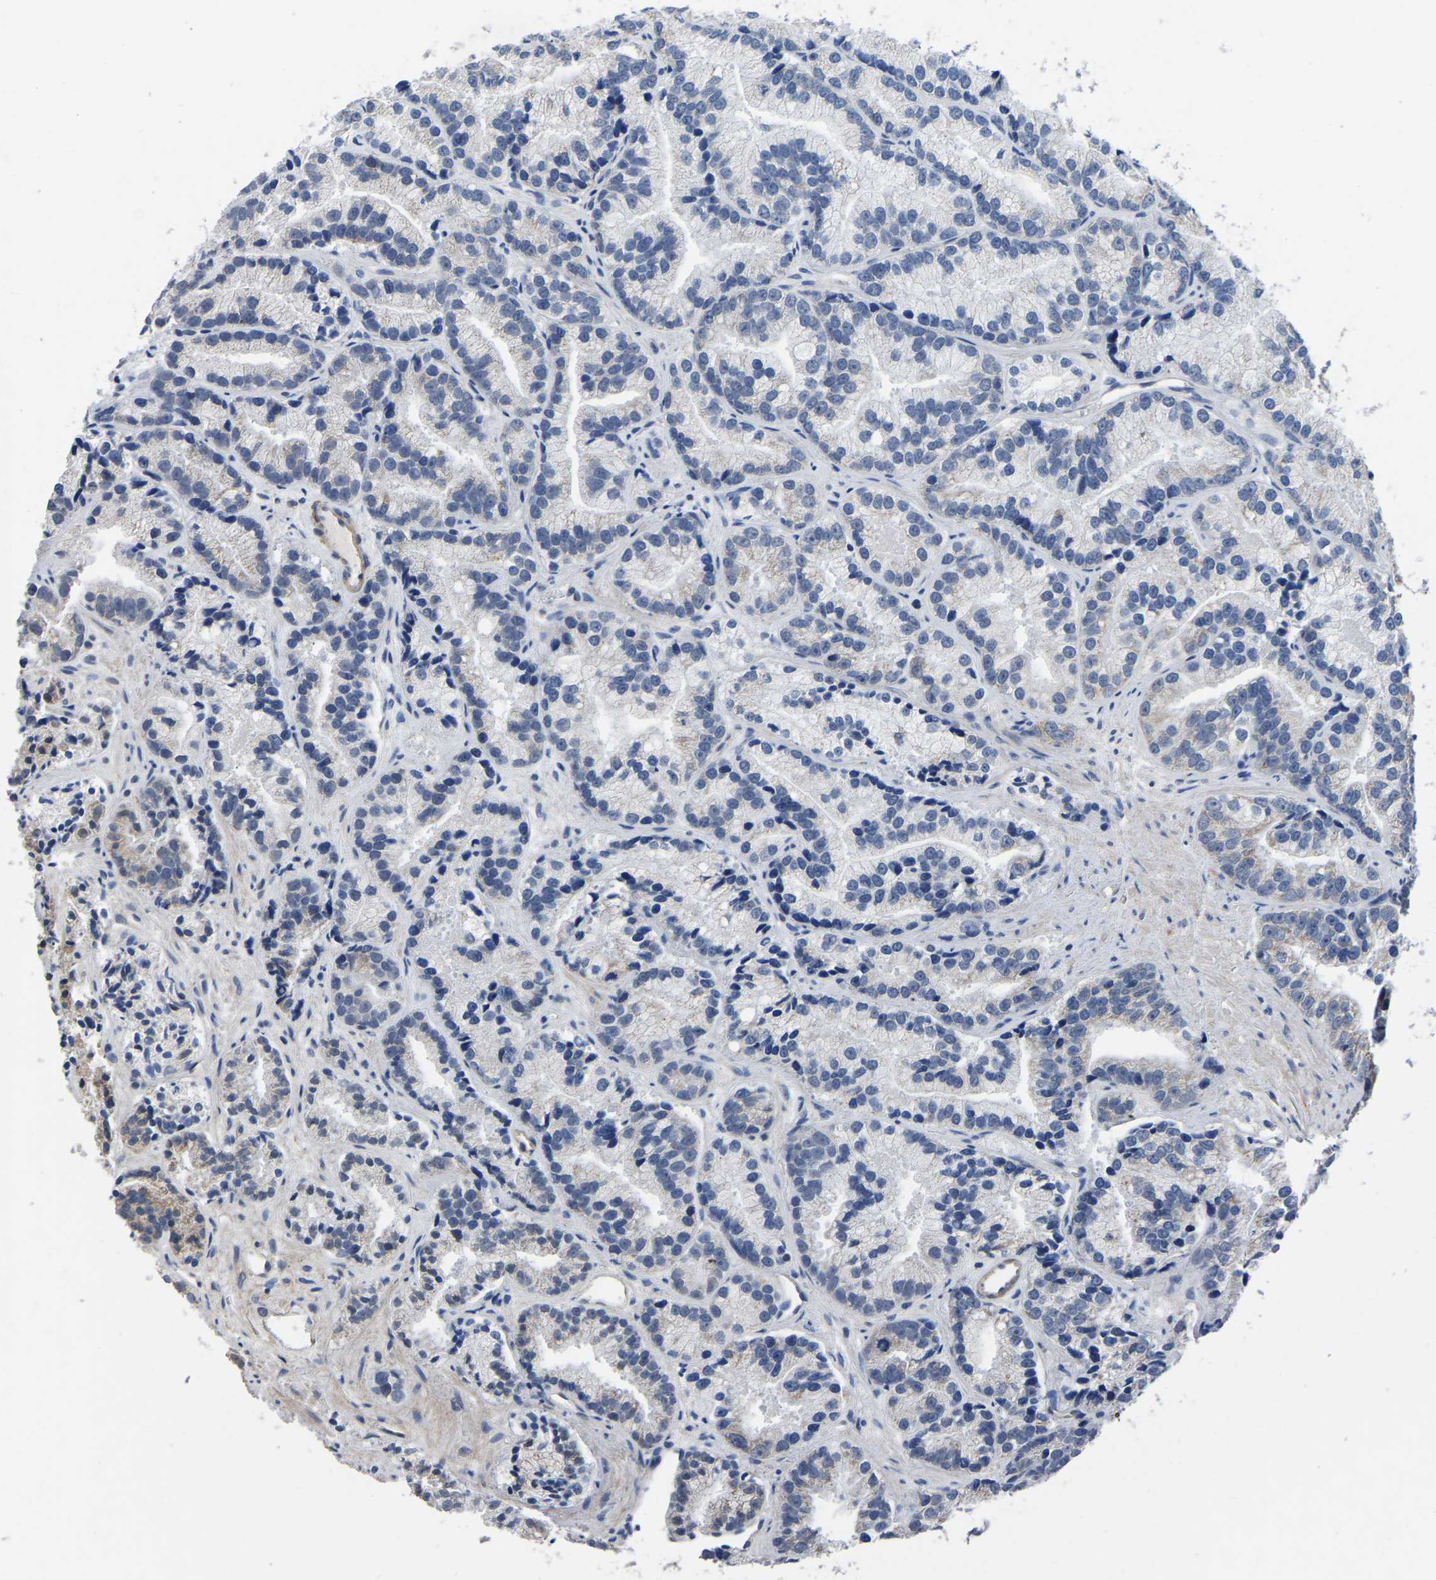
{"staining": {"intensity": "negative", "quantity": "none", "location": "none"}, "tissue": "prostate cancer", "cell_type": "Tumor cells", "image_type": "cancer", "snomed": [{"axis": "morphology", "description": "Adenocarcinoma, Low grade"}, {"axis": "topography", "description": "Prostate"}], "caption": "Tumor cells show no significant protein staining in prostate cancer.", "gene": "FGD5", "patient": {"sex": "male", "age": 89}}